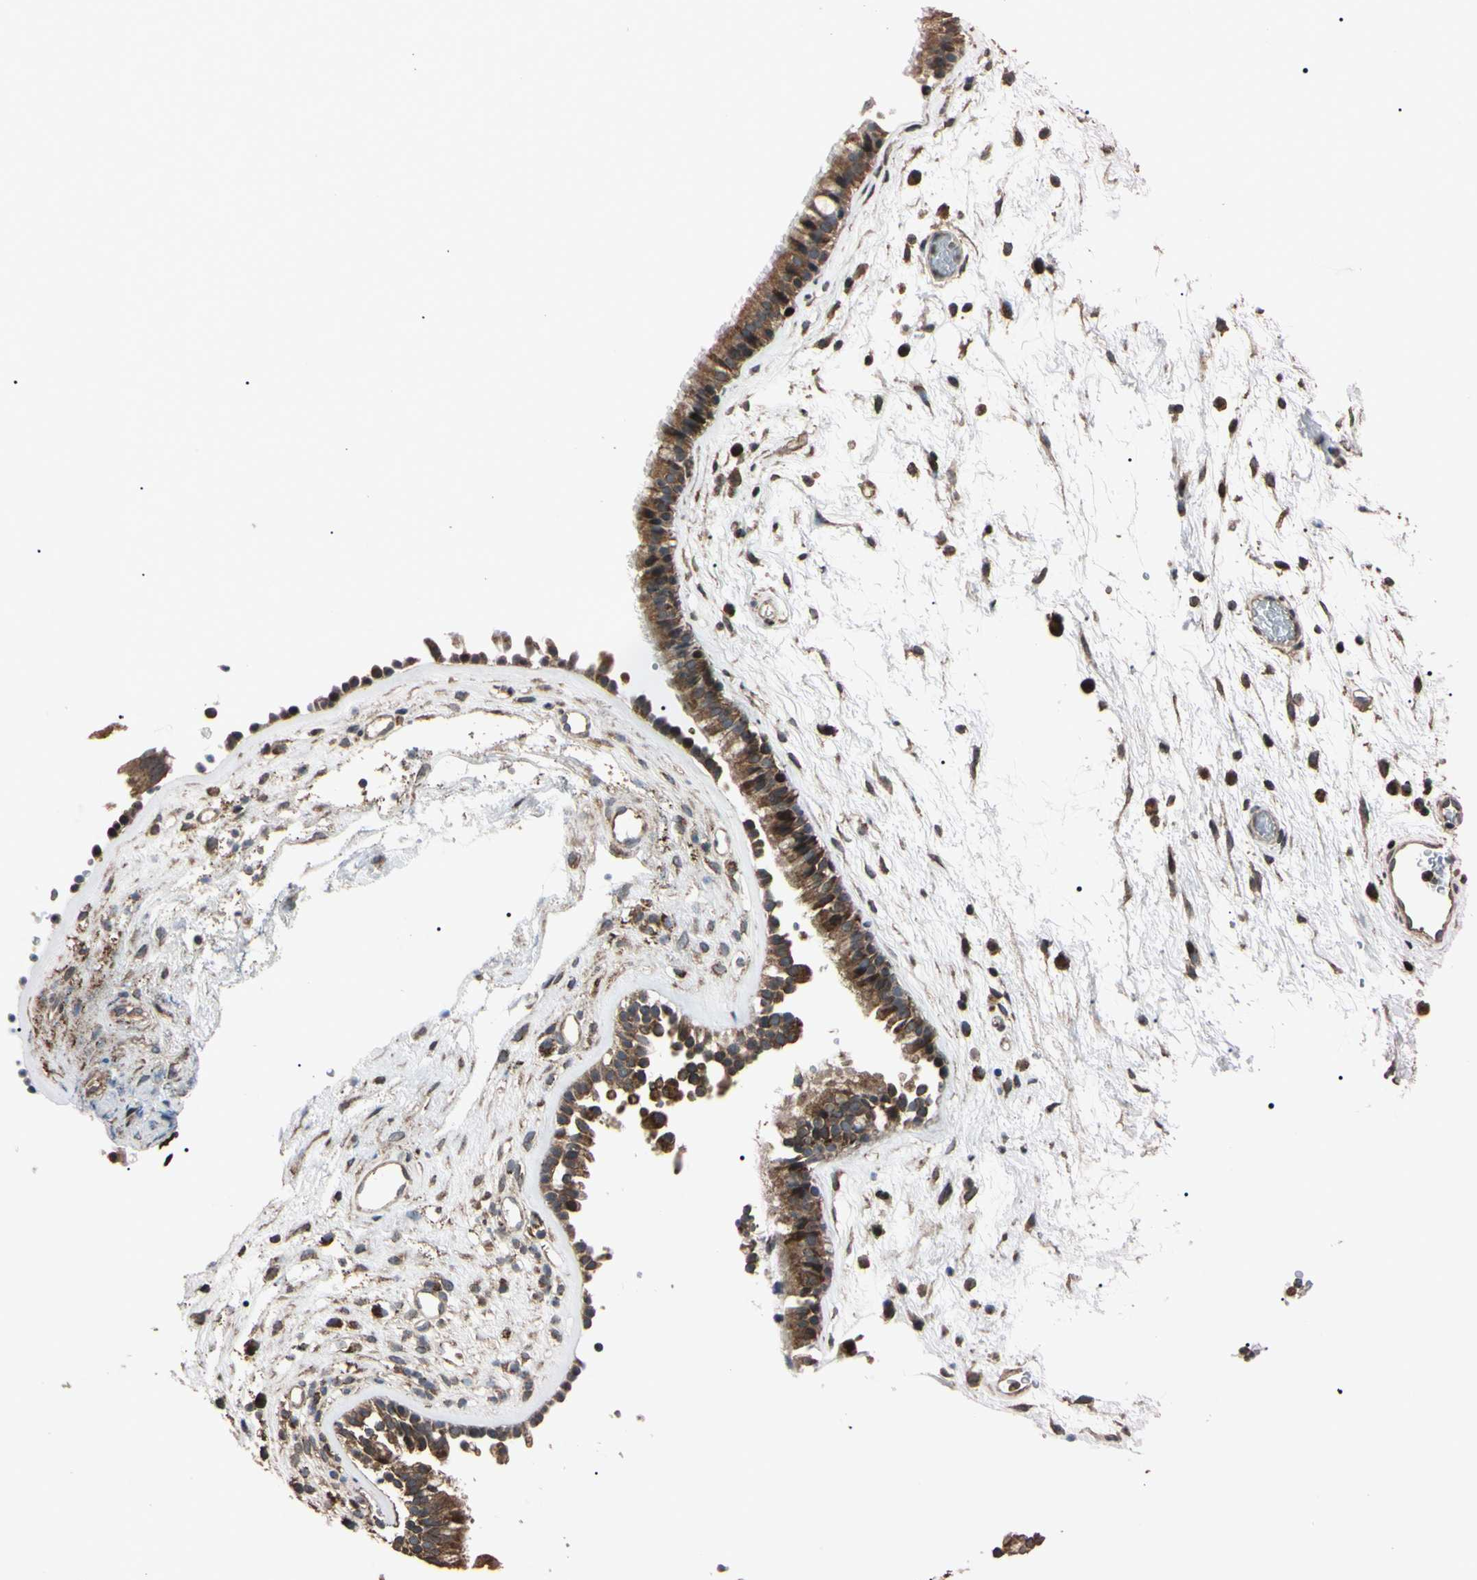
{"staining": {"intensity": "moderate", "quantity": ">75%", "location": "cytoplasmic/membranous"}, "tissue": "nasopharynx", "cell_type": "Respiratory epithelial cells", "image_type": "normal", "snomed": [{"axis": "morphology", "description": "Normal tissue, NOS"}, {"axis": "morphology", "description": "Inflammation, NOS"}, {"axis": "topography", "description": "Nasopharynx"}], "caption": "A high-resolution image shows IHC staining of unremarkable nasopharynx, which shows moderate cytoplasmic/membranous positivity in about >75% of respiratory epithelial cells. Nuclei are stained in blue.", "gene": "TNFRSF1A", "patient": {"sex": "male", "age": 48}}